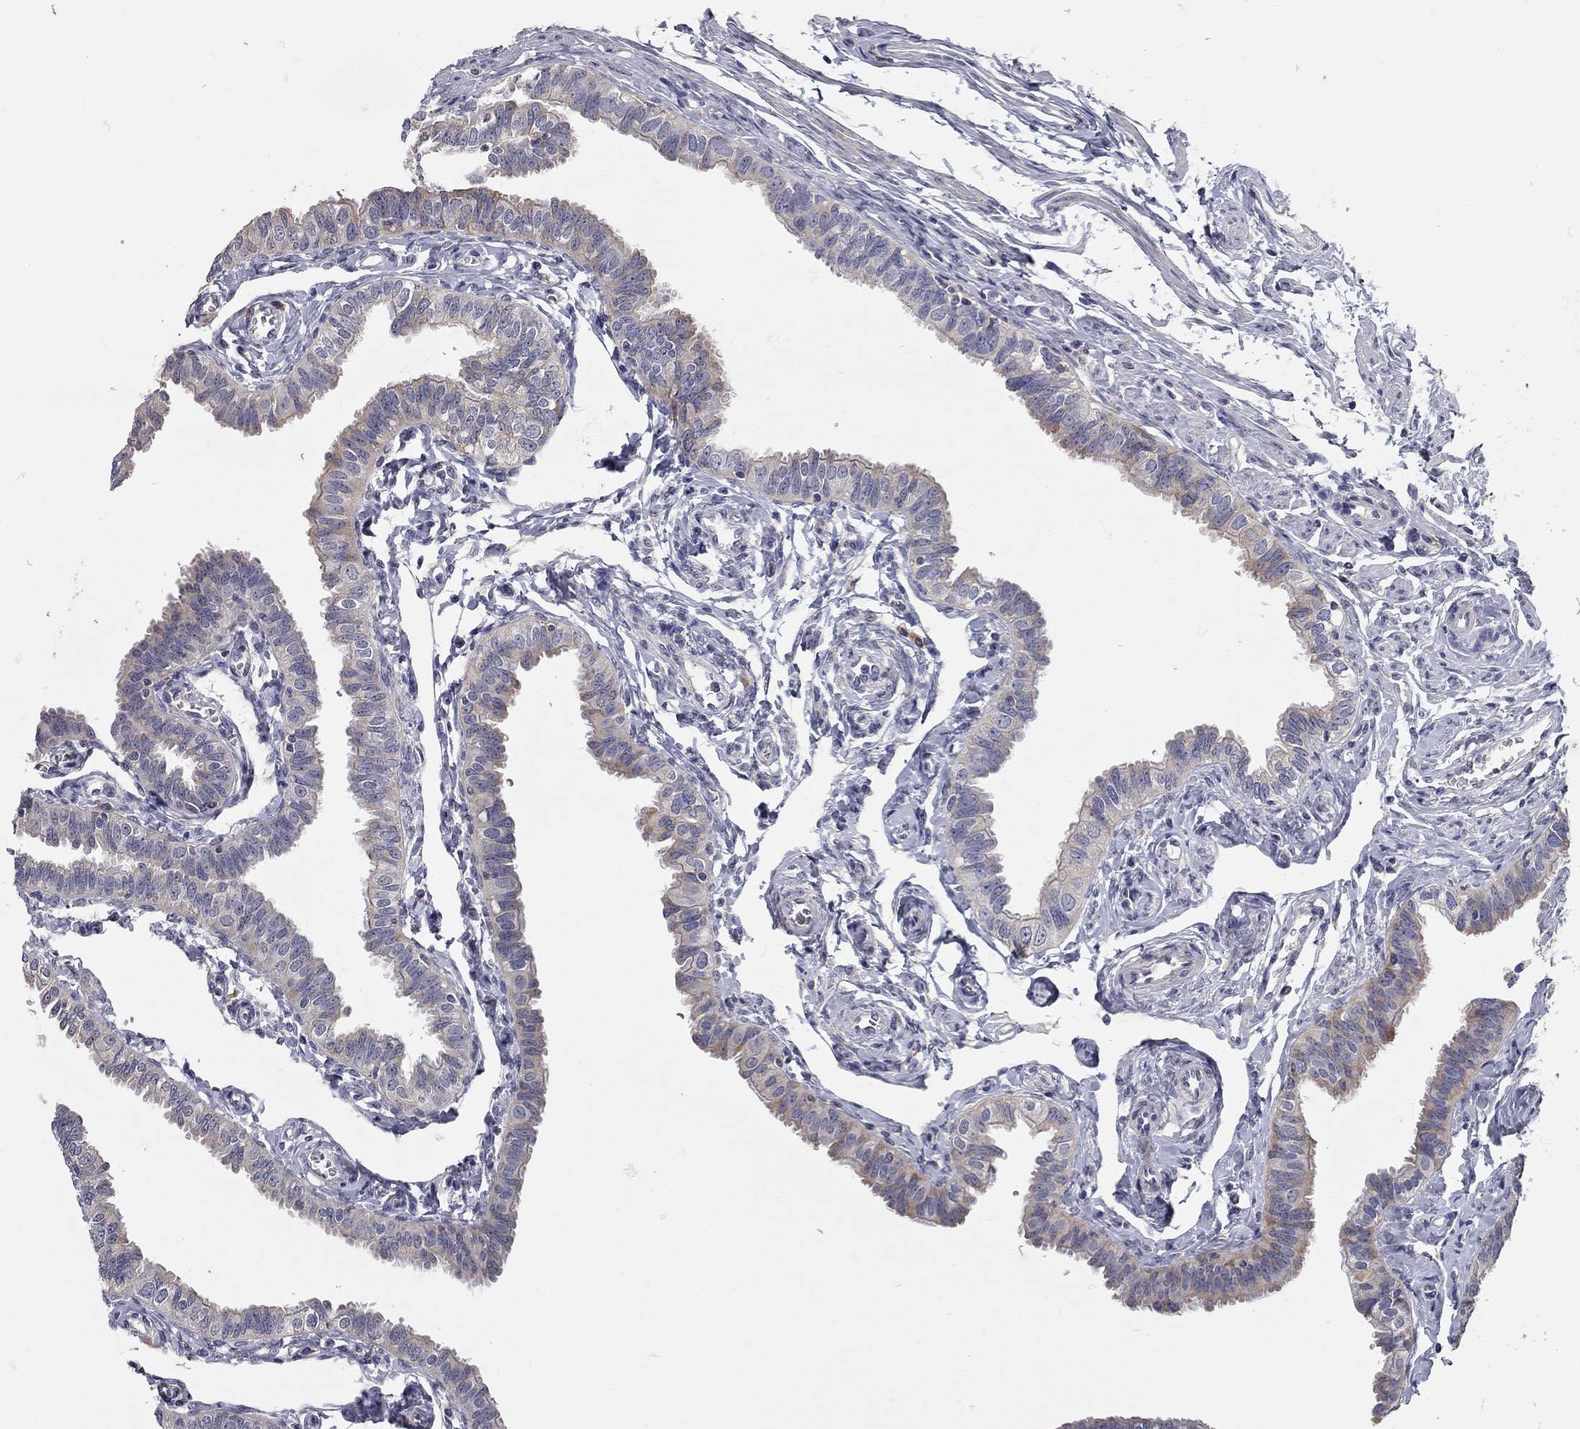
{"staining": {"intensity": "moderate", "quantity": "25%-75%", "location": "cytoplasmic/membranous"}, "tissue": "fallopian tube", "cell_type": "Glandular cells", "image_type": "normal", "snomed": [{"axis": "morphology", "description": "Normal tissue, NOS"}, {"axis": "topography", "description": "Fallopian tube"}], "caption": "Protein expression analysis of normal human fallopian tube reveals moderate cytoplasmic/membranous positivity in approximately 25%-75% of glandular cells. (DAB (3,3'-diaminobenzidine) = brown stain, brightfield microscopy at high magnification).", "gene": "XAGE2", "patient": {"sex": "female", "age": 54}}